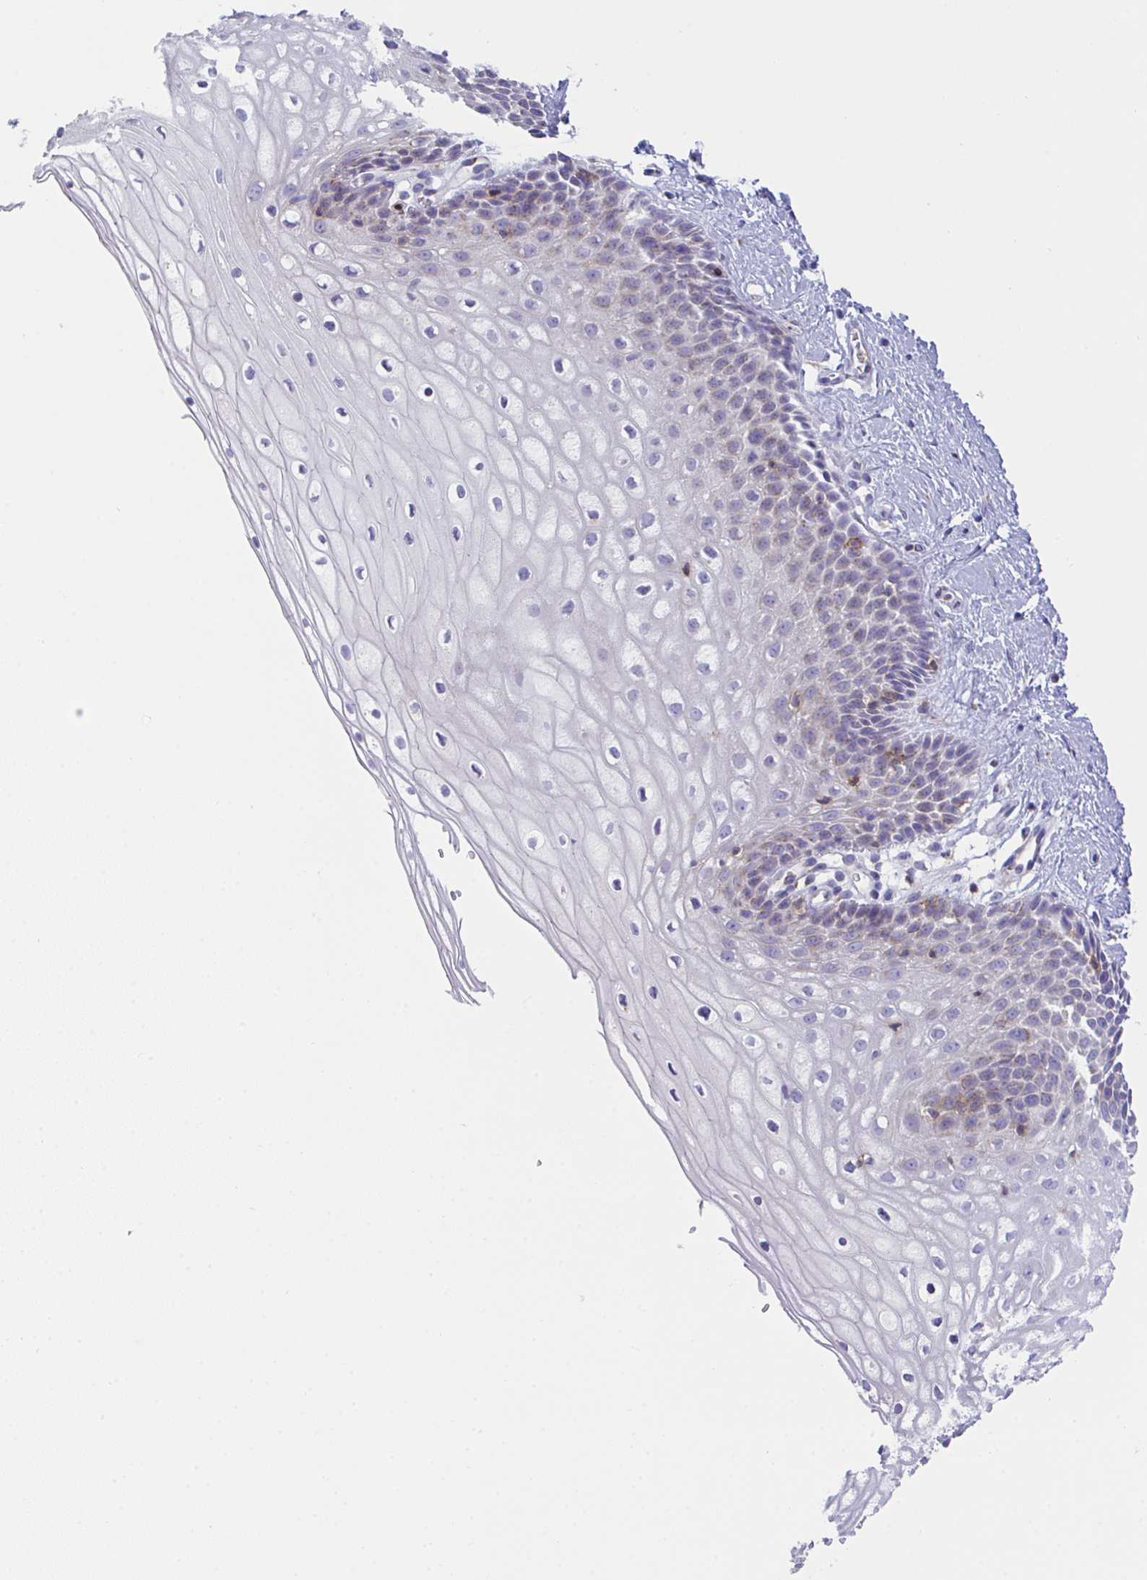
{"staining": {"intensity": "weak", "quantity": "25%-75%", "location": "cytoplasmic/membranous"}, "tissue": "cervix", "cell_type": "Glandular cells", "image_type": "normal", "snomed": [{"axis": "morphology", "description": "Normal tissue, NOS"}, {"axis": "topography", "description": "Cervix"}], "caption": "Cervix stained with DAB (3,3'-diaminobenzidine) immunohistochemistry (IHC) displays low levels of weak cytoplasmic/membranous expression in about 25%-75% of glandular cells.", "gene": "MIA3", "patient": {"sex": "female", "age": 36}}